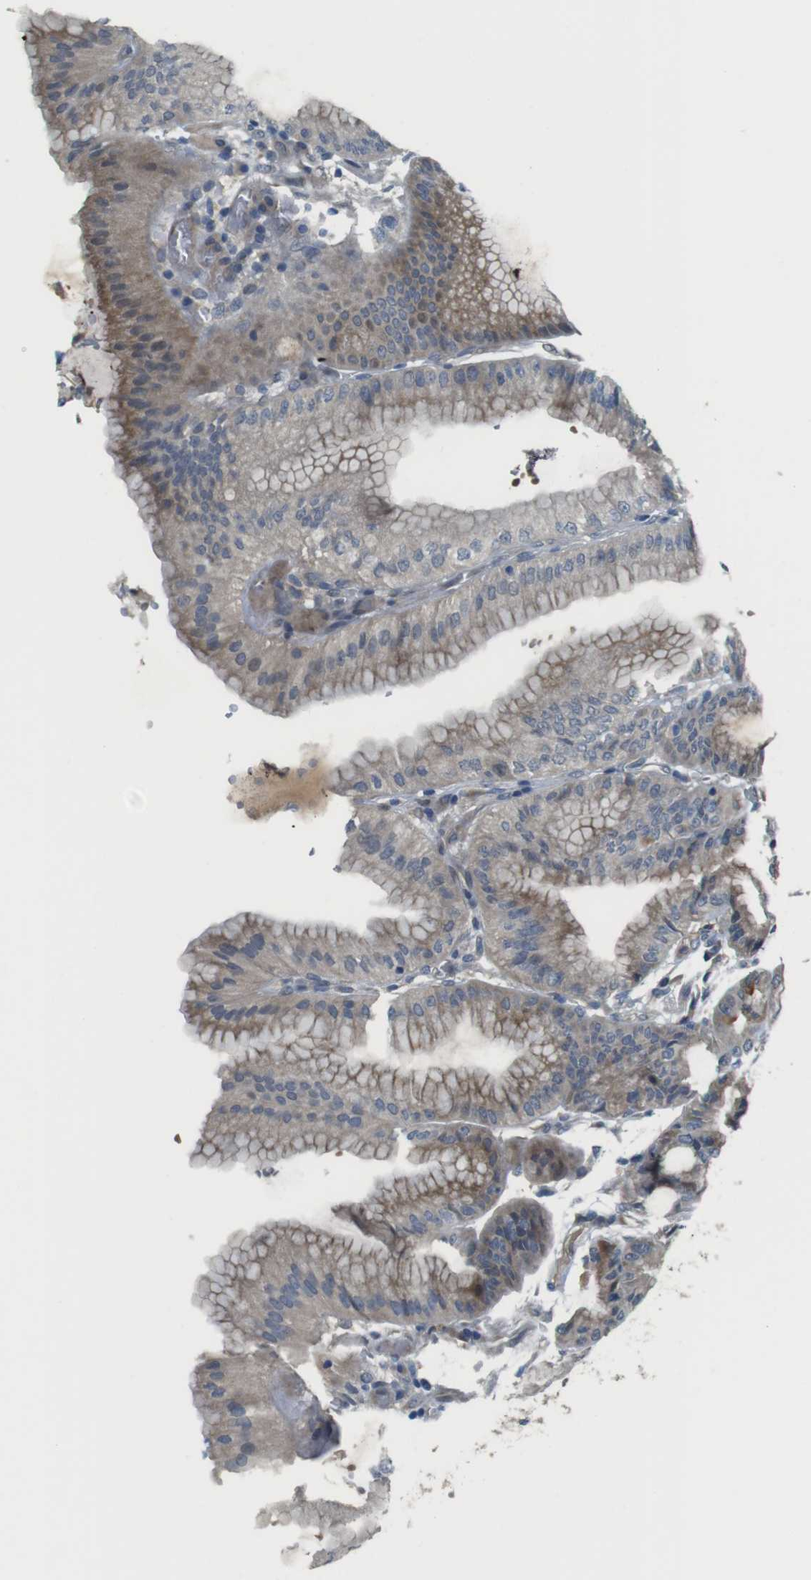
{"staining": {"intensity": "moderate", "quantity": ">75%", "location": "cytoplasmic/membranous"}, "tissue": "stomach", "cell_type": "Glandular cells", "image_type": "normal", "snomed": [{"axis": "morphology", "description": "Normal tissue, NOS"}, {"axis": "topography", "description": "Stomach, lower"}], "caption": "Moderate cytoplasmic/membranous positivity for a protein is seen in about >75% of glandular cells of benign stomach using IHC.", "gene": "ABHD15", "patient": {"sex": "male", "age": 71}}